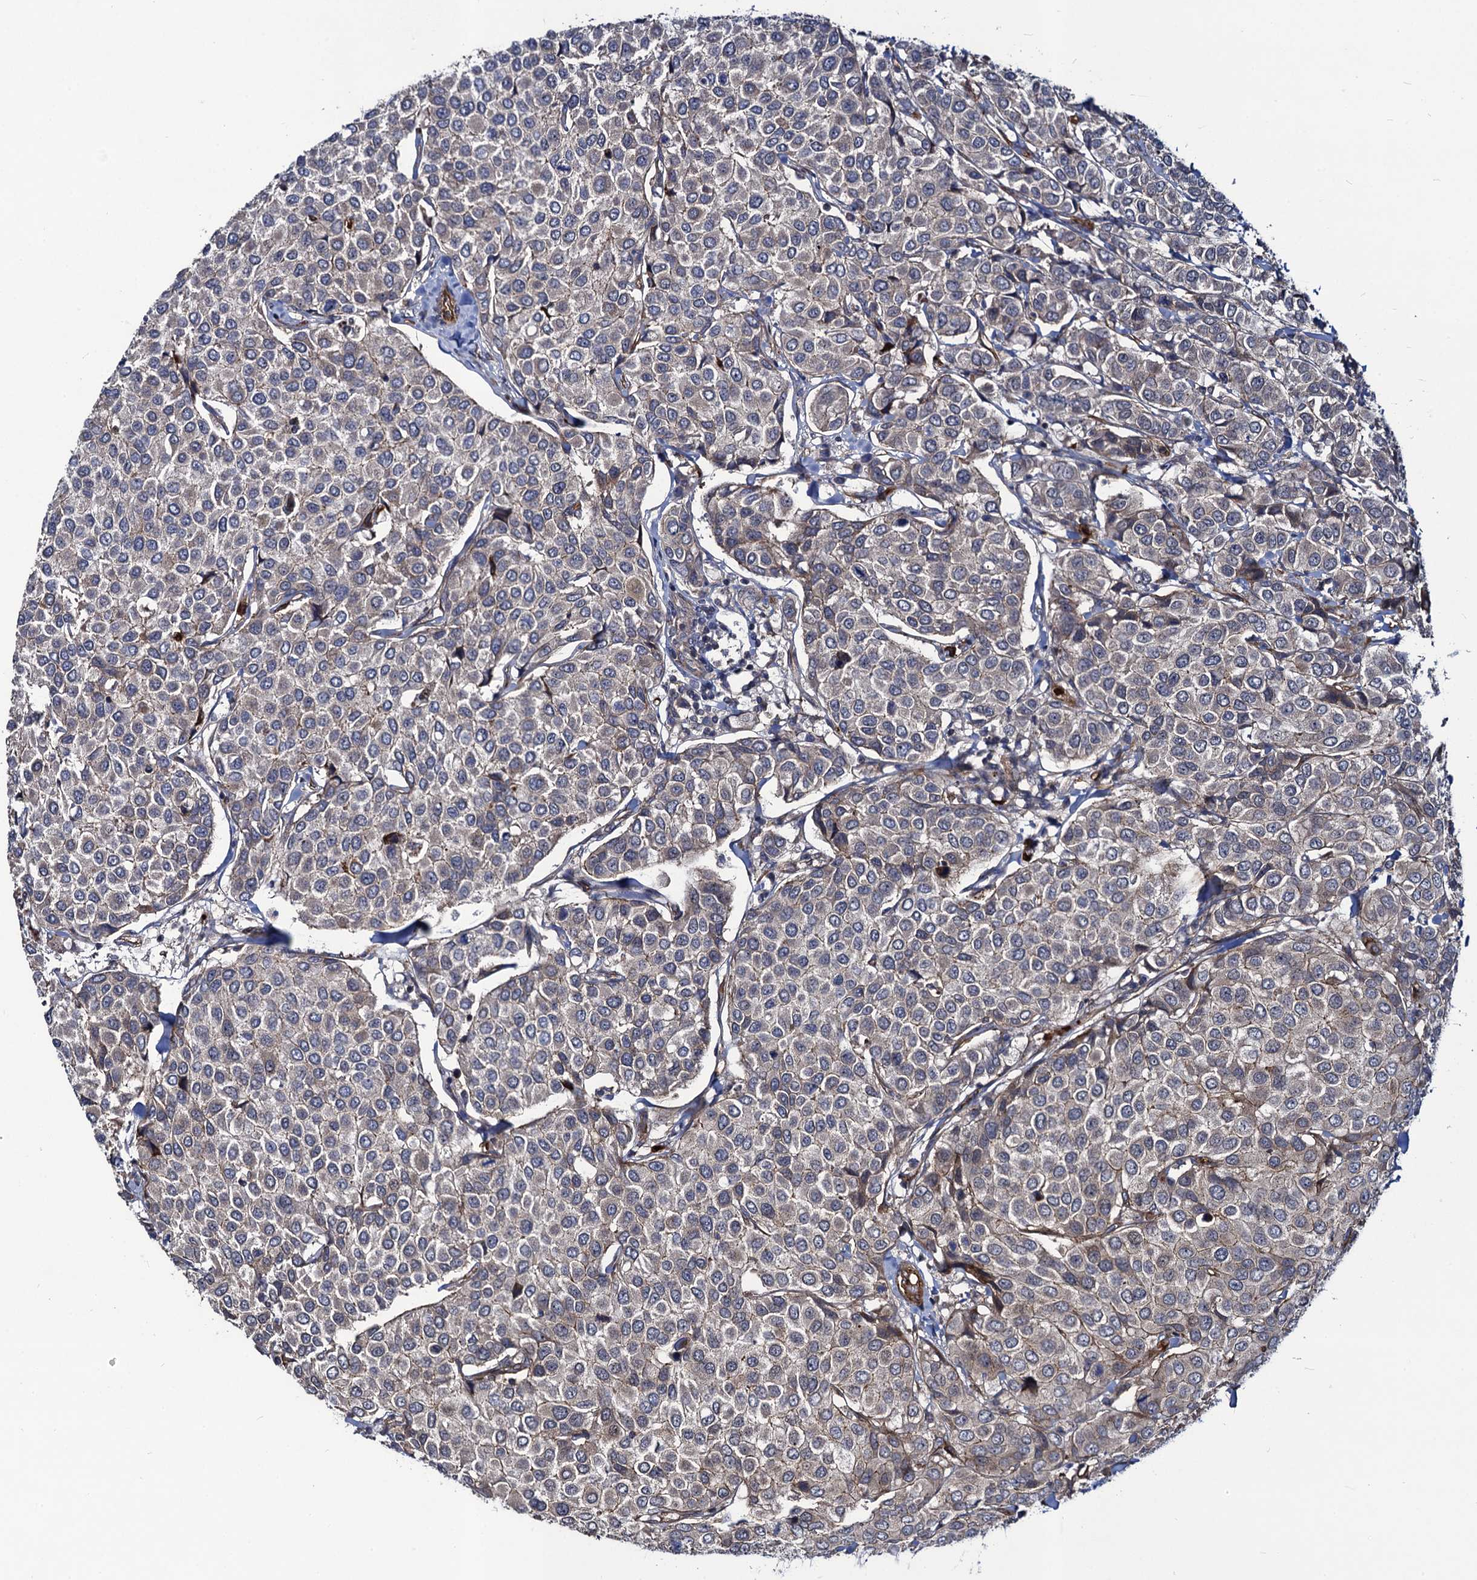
{"staining": {"intensity": "negative", "quantity": "none", "location": "none"}, "tissue": "breast cancer", "cell_type": "Tumor cells", "image_type": "cancer", "snomed": [{"axis": "morphology", "description": "Duct carcinoma"}, {"axis": "topography", "description": "Breast"}], "caption": "Human breast infiltrating ductal carcinoma stained for a protein using immunohistochemistry shows no staining in tumor cells.", "gene": "KXD1", "patient": {"sex": "female", "age": 55}}